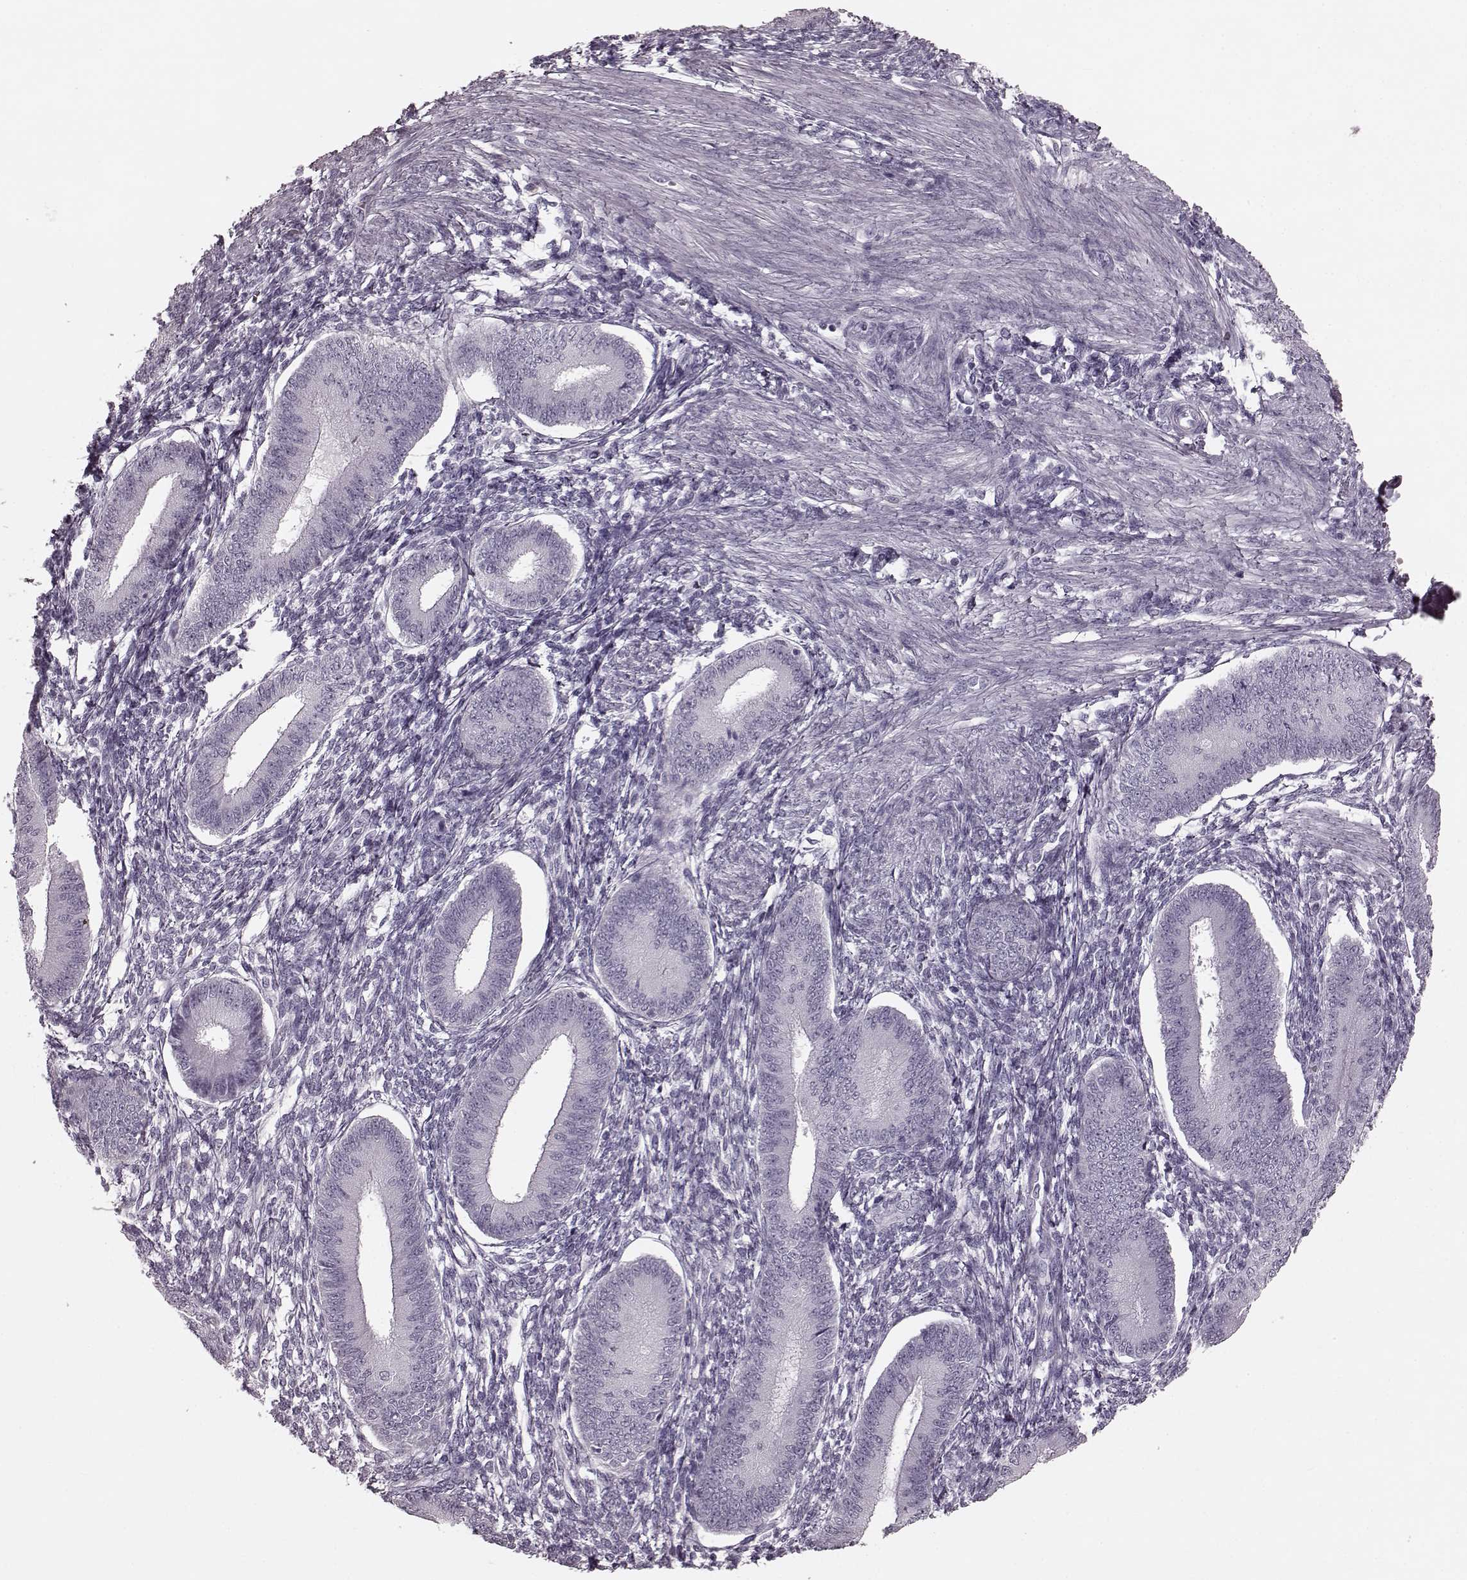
{"staining": {"intensity": "negative", "quantity": "none", "location": "none"}, "tissue": "endometrium", "cell_type": "Cells in endometrial stroma", "image_type": "normal", "snomed": [{"axis": "morphology", "description": "Normal tissue, NOS"}, {"axis": "topography", "description": "Endometrium"}], "caption": "Cells in endometrial stroma show no significant protein expression in unremarkable endometrium. The staining was performed using DAB (3,3'-diaminobenzidine) to visualize the protein expression in brown, while the nuclei were stained in blue with hematoxylin (Magnification: 20x).", "gene": "TRPM1", "patient": {"sex": "female", "age": 39}}